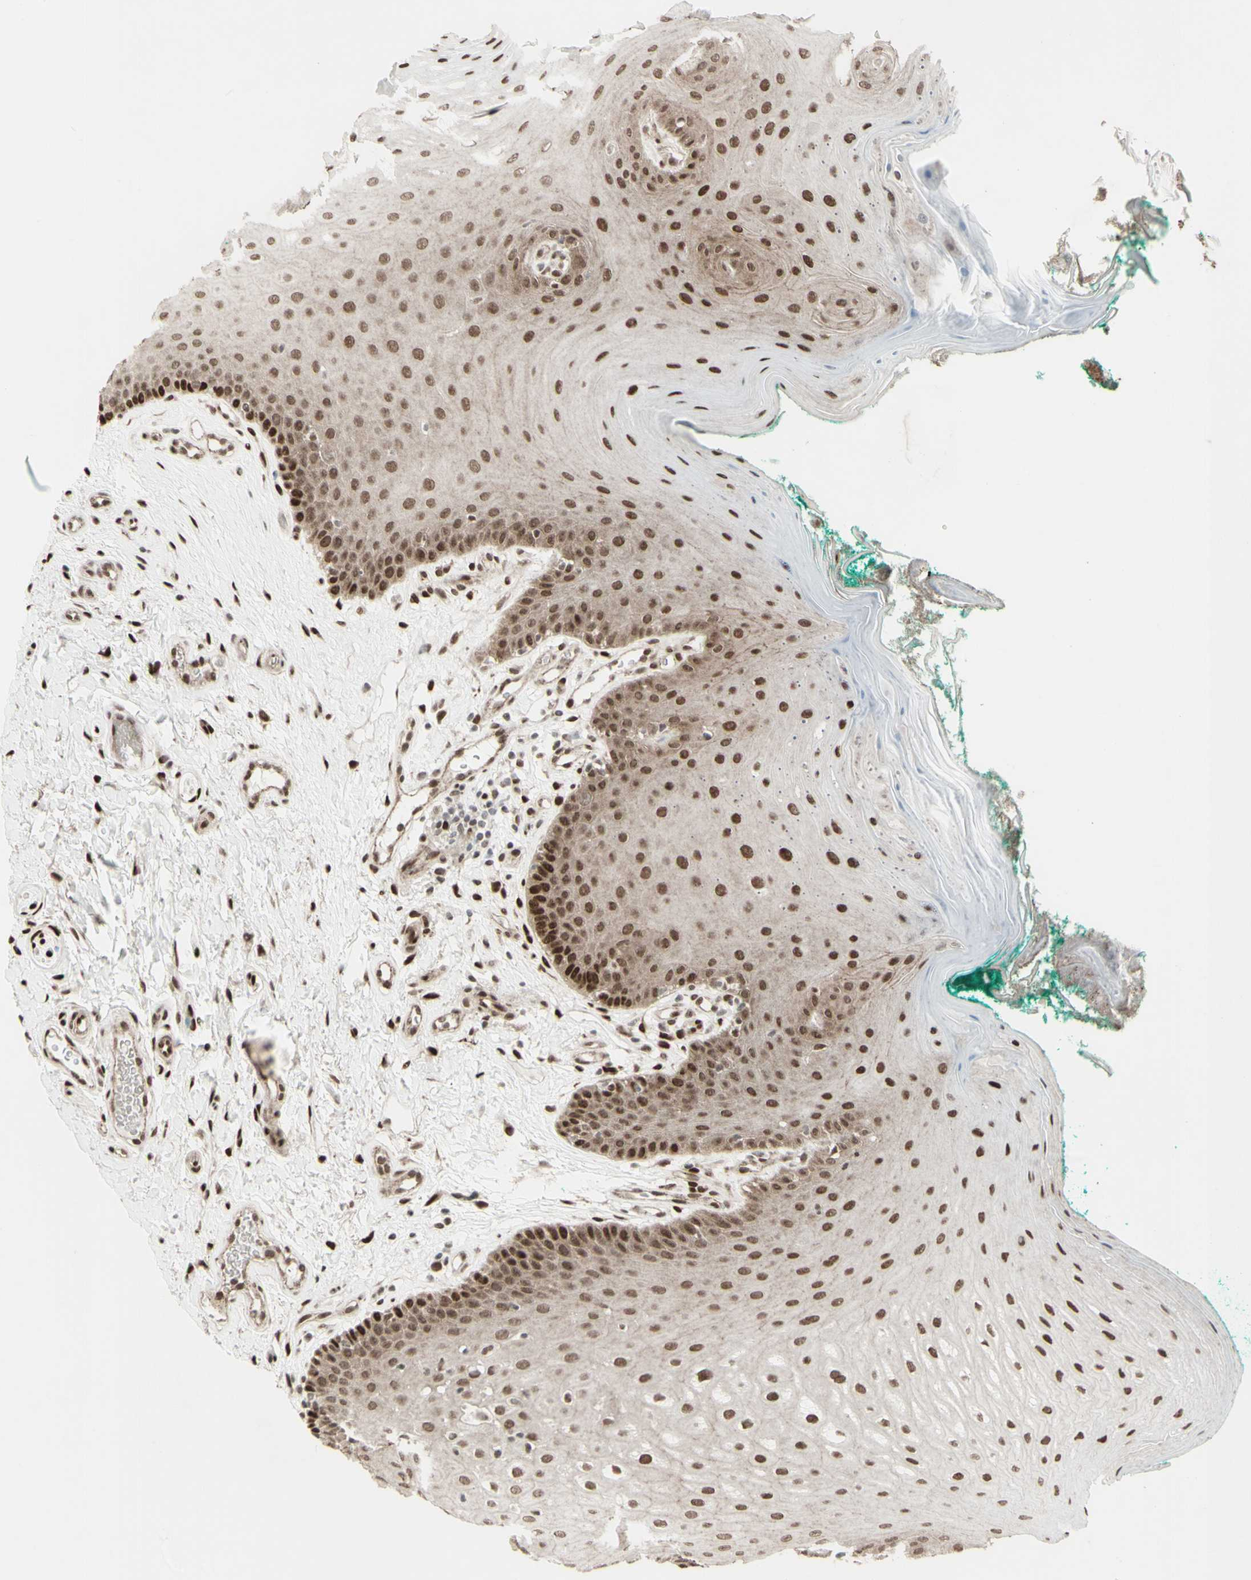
{"staining": {"intensity": "moderate", "quantity": ">75%", "location": "cytoplasmic/membranous"}, "tissue": "oral mucosa", "cell_type": "Squamous epithelial cells", "image_type": "normal", "snomed": [{"axis": "morphology", "description": "Normal tissue, NOS"}, {"axis": "topography", "description": "Skeletal muscle"}, {"axis": "topography", "description": "Oral tissue"}], "caption": "Immunohistochemistry (IHC) image of unremarkable oral mucosa: oral mucosa stained using IHC demonstrates medium levels of moderate protein expression localized specifically in the cytoplasmic/membranous of squamous epithelial cells, appearing as a cytoplasmic/membranous brown color.", "gene": "CBX1", "patient": {"sex": "male", "age": 58}}